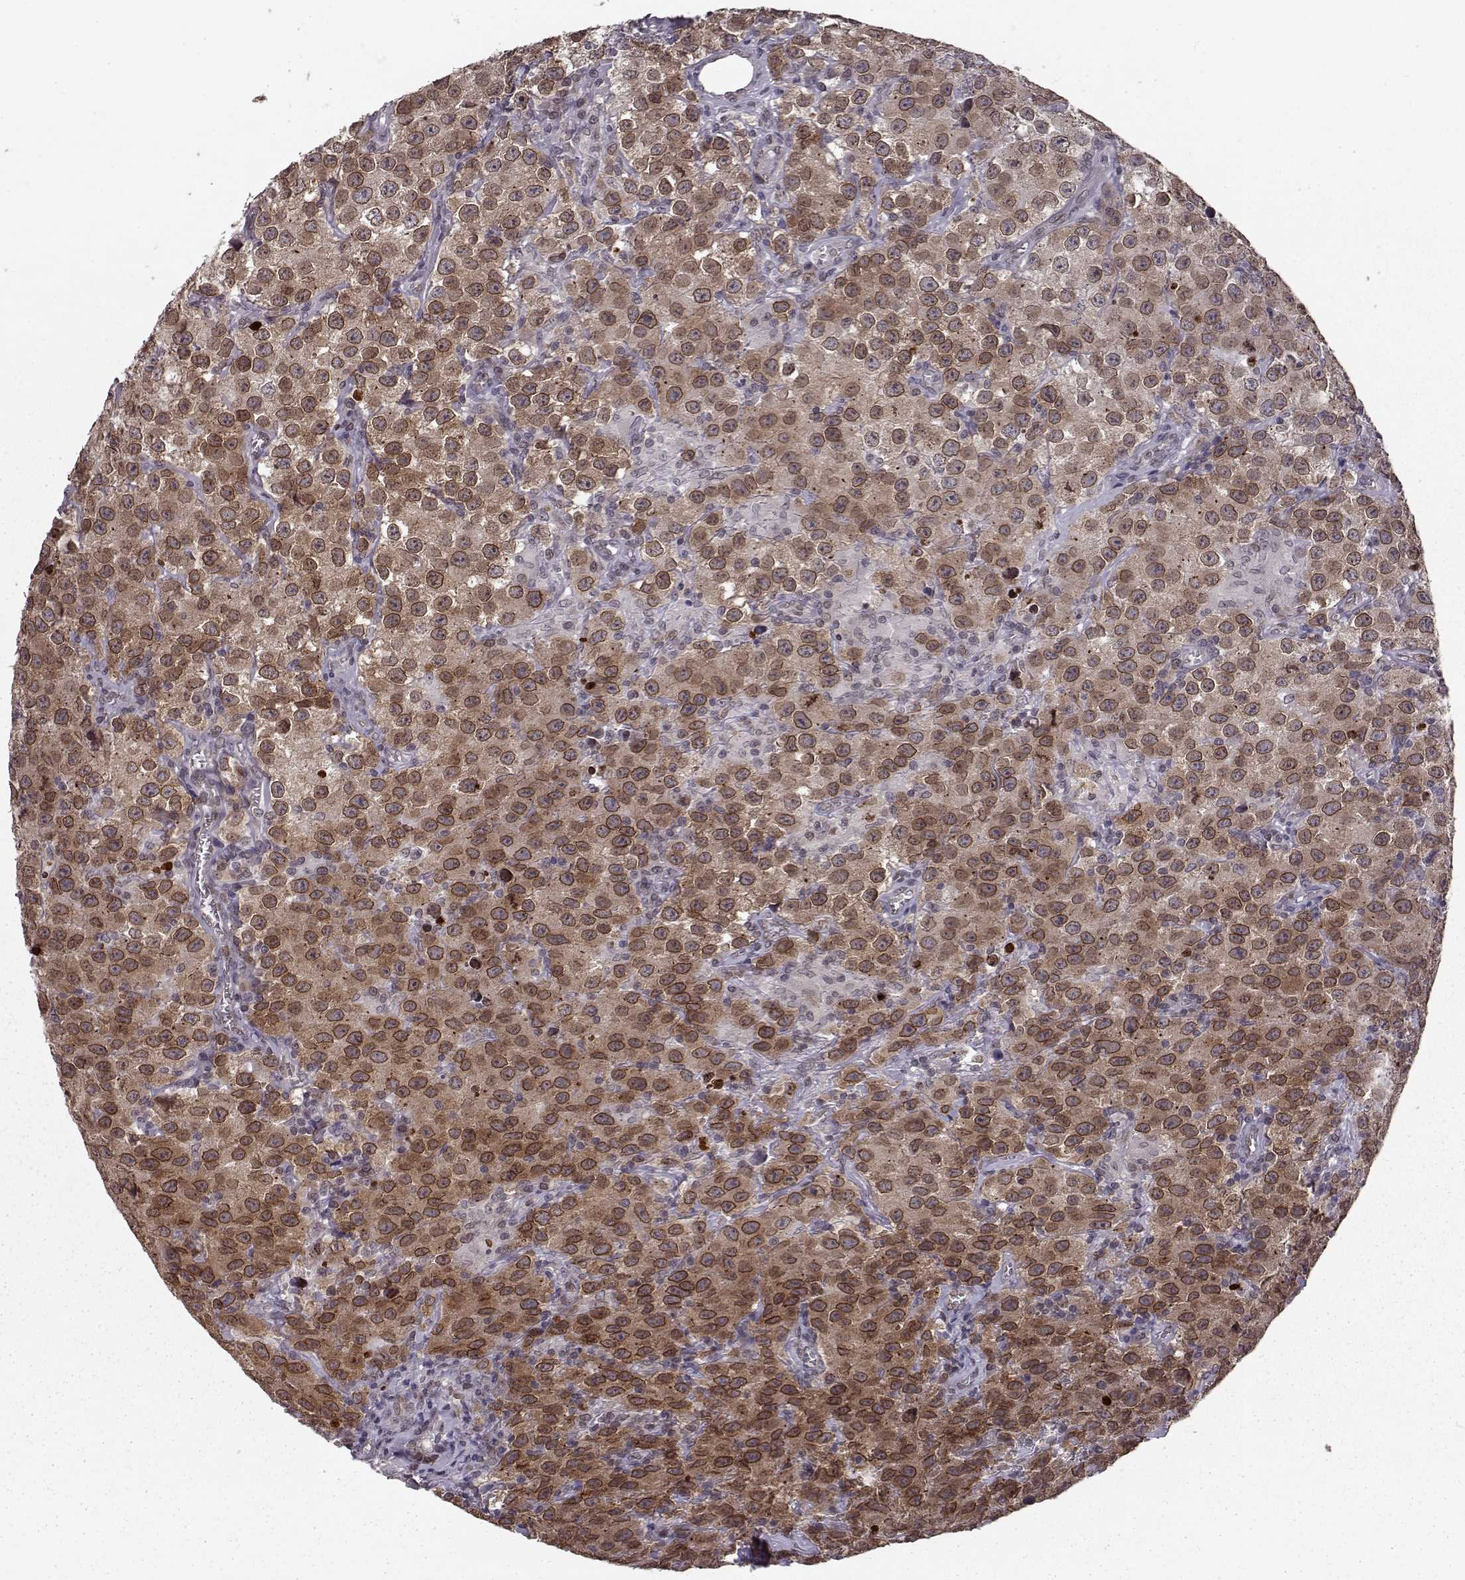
{"staining": {"intensity": "strong", "quantity": ">75%", "location": "cytoplasmic/membranous,nuclear"}, "tissue": "testis cancer", "cell_type": "Tumor cells", "image_type": "cancer", "snomed": [{"axis": "morphology", "description": "Seminoma, NOS"}, {"axis": "topography", "description": "Testis"}], "caption": "This histopathology image shows immunohistochemistry staining of human seminoma (testis), with high strong cytoplasmic/membranous and nuclear expression in about >75% of tumor cells.", "gene": "NUP37", "patient": {"sex": "male", "age": 52}}